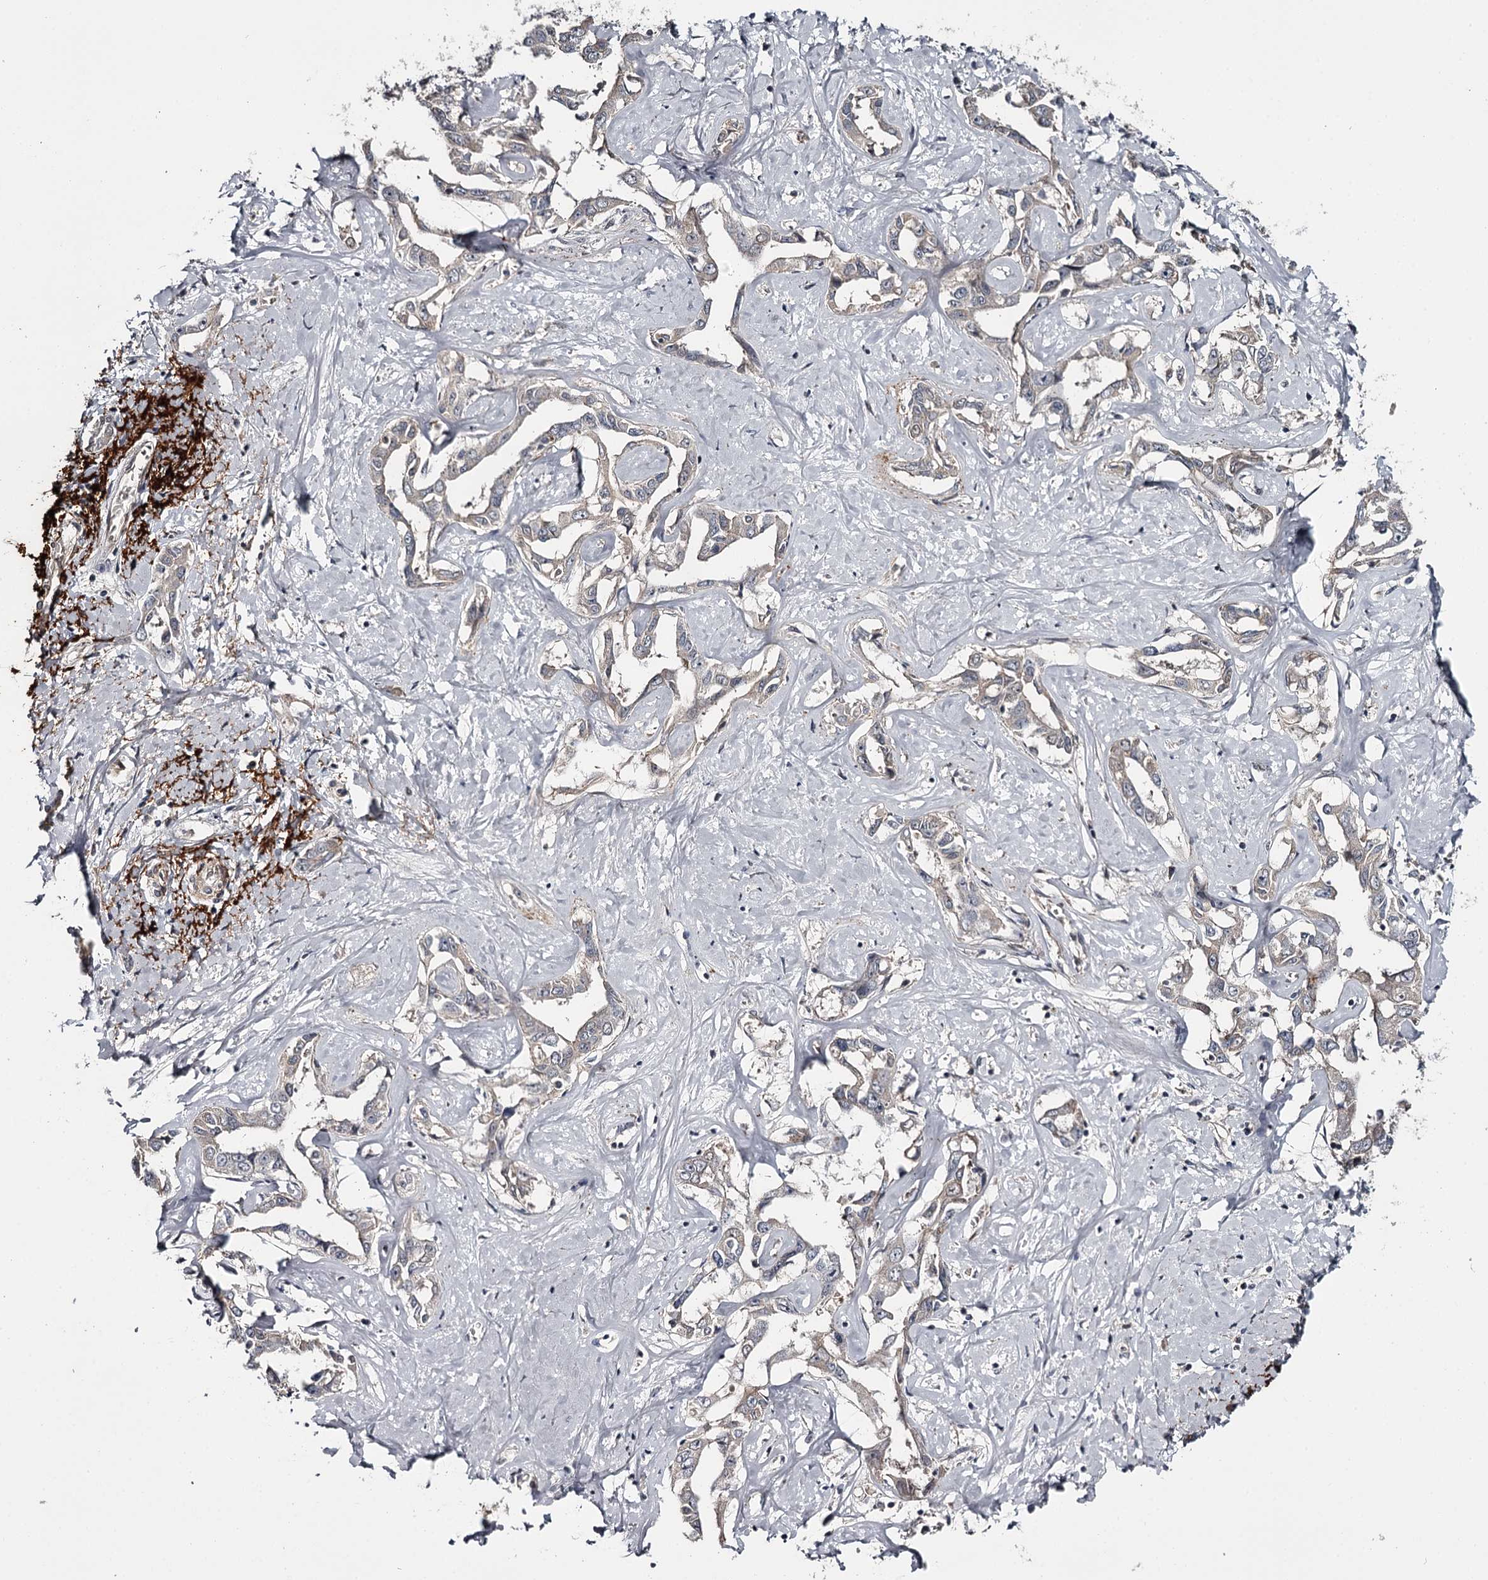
{"staining": {"intensity": "weak", "quantity": "<25%", "location": "cytoplasmic/membranous"}, "tissue": "liver cancer", "cell_type": "Tumor cells", "image_type": "cancer", "snomed": [{"axis": "morphology", "description": "Cholangiocarcinoma"}, {"axis": "topography", "description": "Liver"}], "caption": "Tumor cells are negative for brown protein staining in cholangiocarcinoma (liver).", "gene": "CWF19L2", "patient": {"sex": "male", "age": 59}}